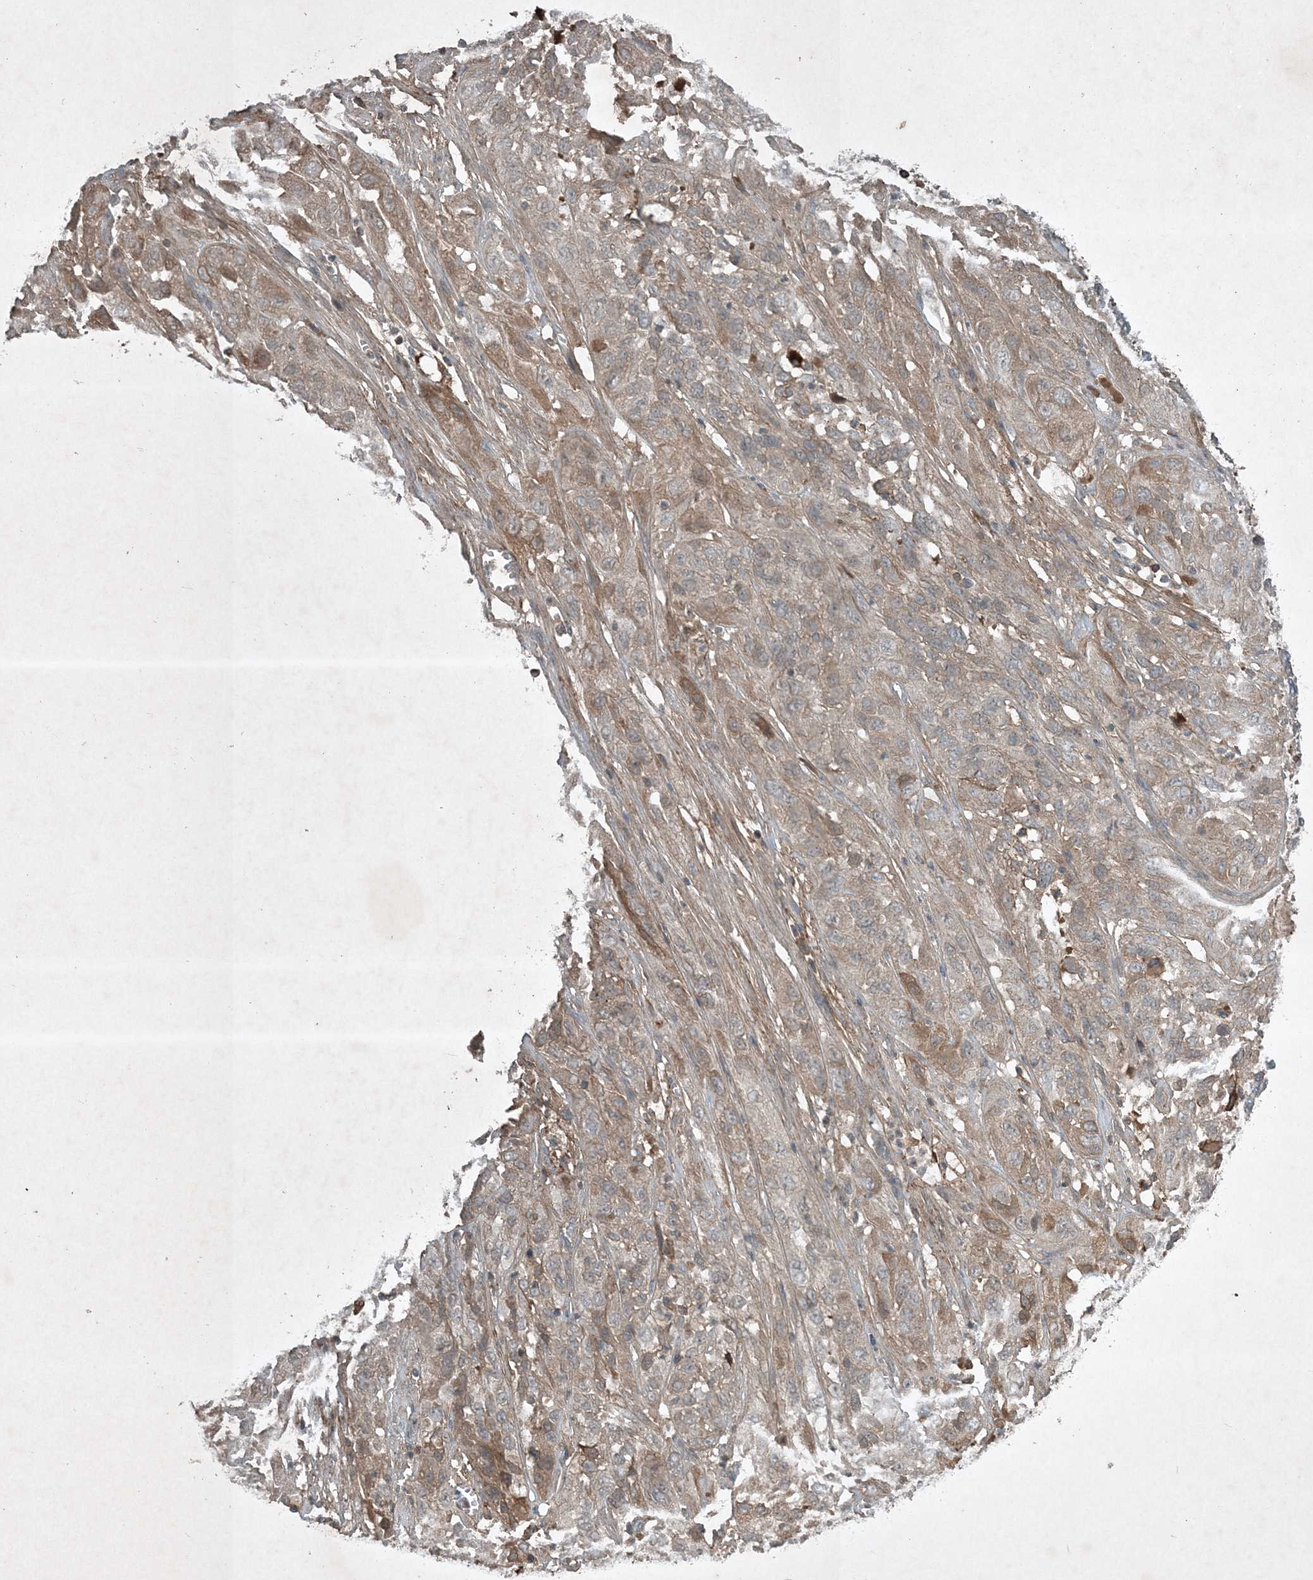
{"staining": {"intensity": "weak", "quantity": "<25%", "location": "cytoplasmic/membranous"}, "tissue": "cervical cancer", "cell_type": "Tumor cells", "image_type": "cancer", "snomed": [{"axis": "morphology", "description": "Squamous cell carcinoma, NOS"}, {"axis": "topography", "description": "Cervix"}], "caption": "DAB (3,3'-diaminobenzidine) immunohistochemical staining of squamous cell carcinoma (cervical) displays no significant expression in tumor cells. Nuclei are stained in blue.", "gene": "TNFAIP6", "patient": {"sex": "female", "age": 32}}